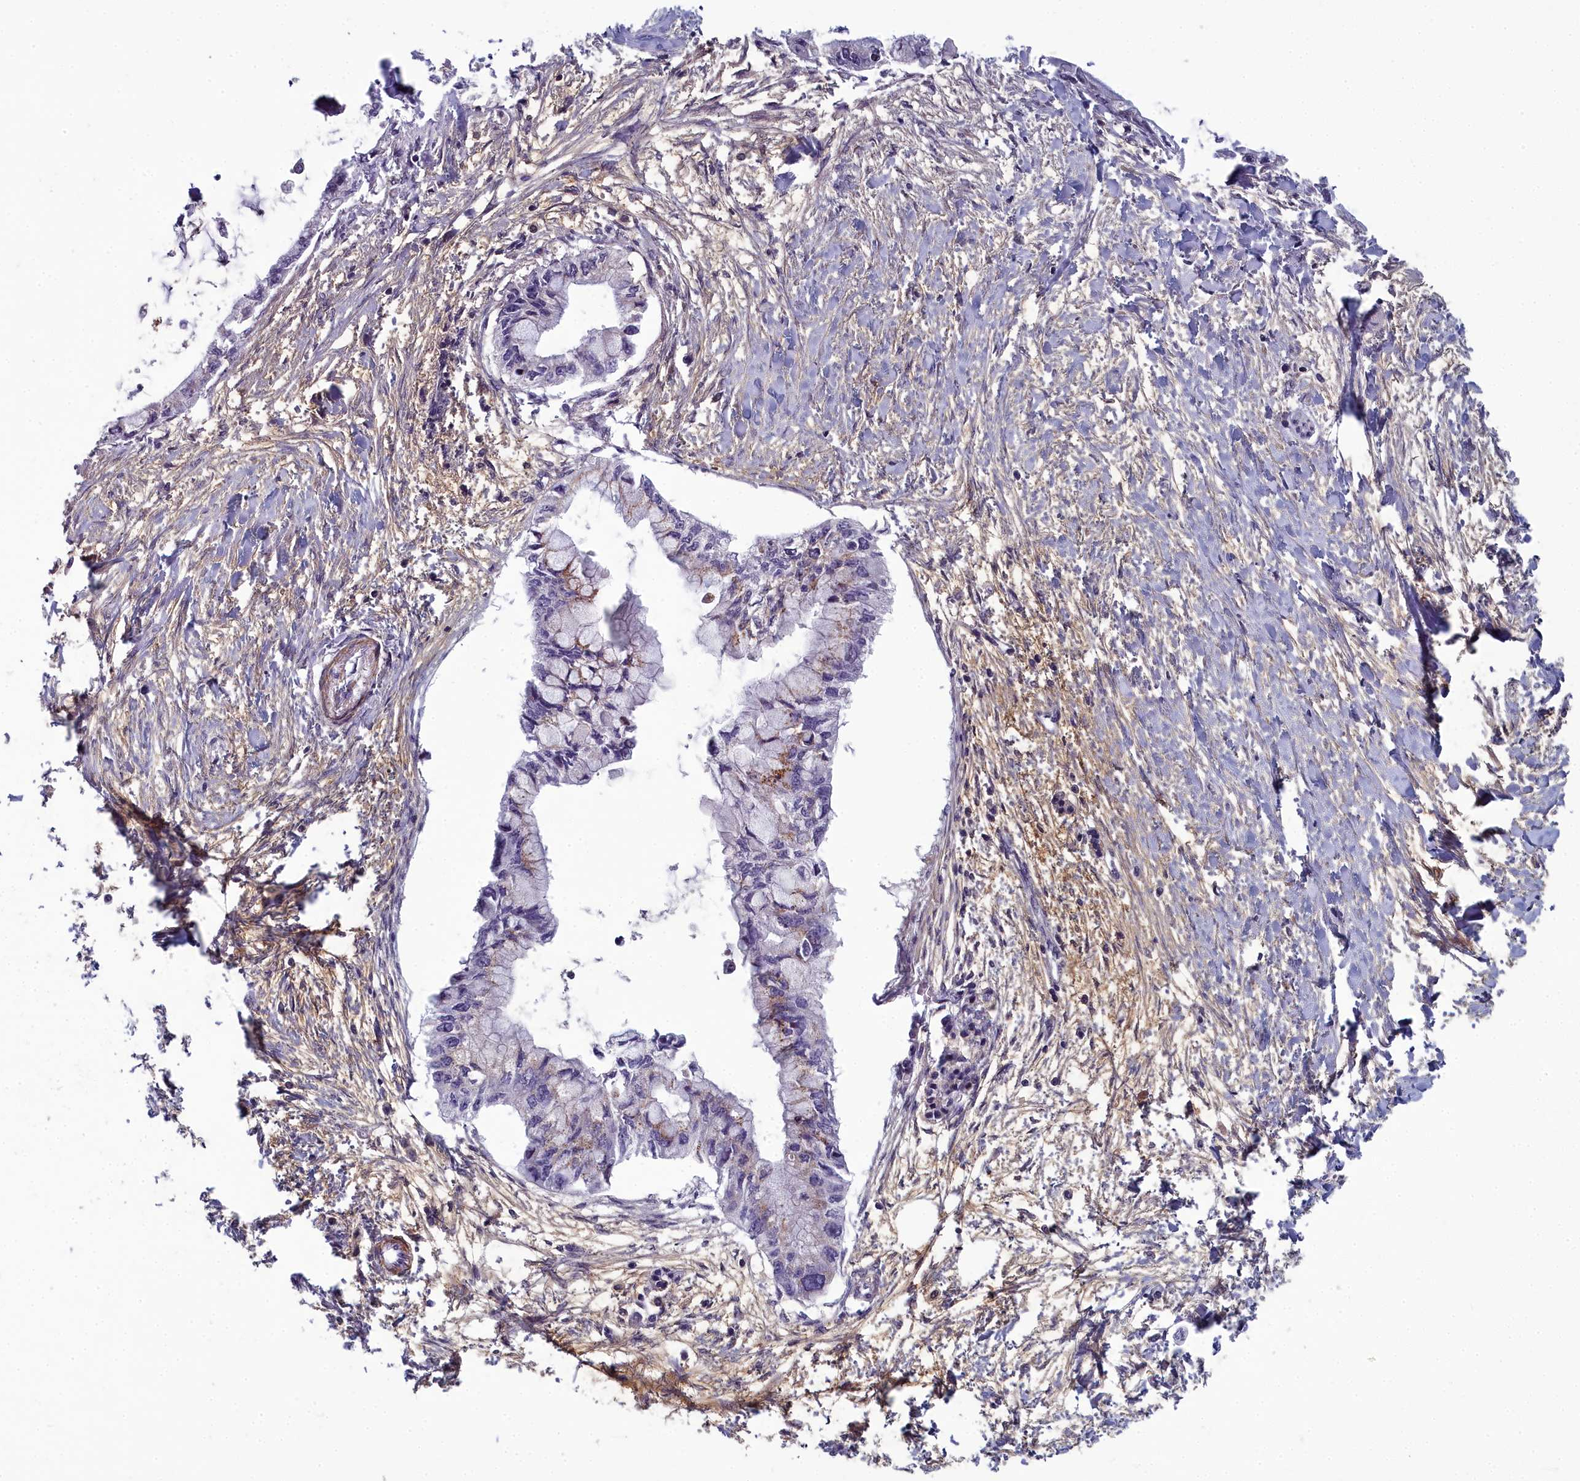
{"staining": {"intensity": "moderate", "quantity": "<25%", "location": "cytoplasmic/membranous"}, "tissue": "pancreatic cancer", "cell_type": "Tumor cells", "image_type": "cancer", "snomed": [{"axis": "morphology", "description": "Adenocarcinoma, NOS"}, {"axis": "topography", "description": "Pancreas"}], "caption": "Brown immunohistochemical staining in human adenocarcinoma (pancreatic) reveals moderate cytoplasmic/membranous expression in approximately <25% of tumor cells.", "gene": "ZNF626", "patient": {"sex": "male", "age": 48}}